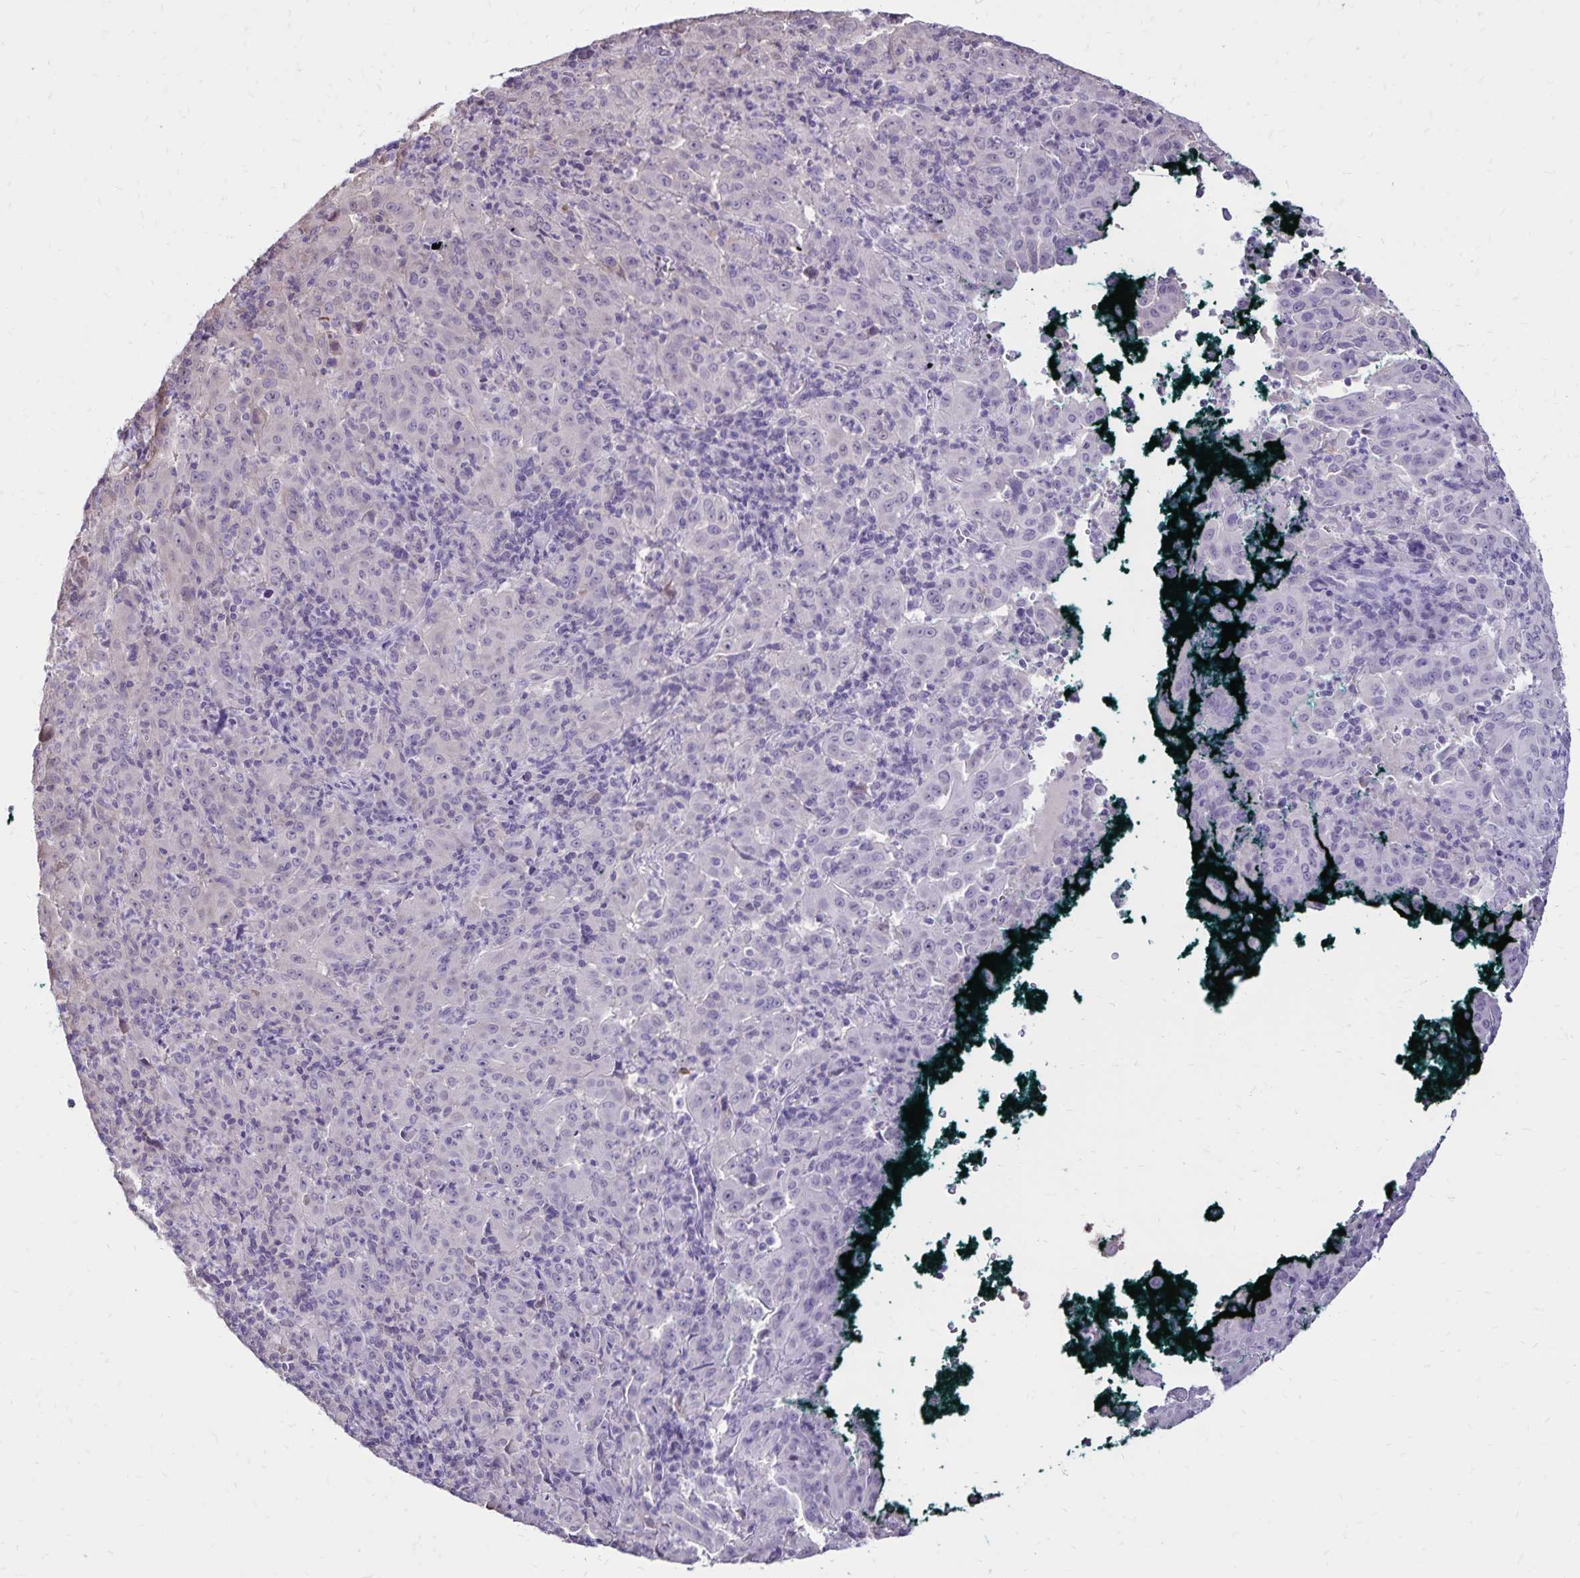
{"staining": {"intensity": "negative", "quantity": "none", "location": "none"}, "tissue": "pancreatic cancer", "cell_type": "Tumor cells", "image_type": "cancer", "snomed": [{"axis": "morphology", "description": "Adenocarcinoma, NOS"}, {"axis": "topography", "description": "Pancreas"}], "caption": "Human pancreatic cancer stained for a protein using IHC demonstrates no expression in tumor cells.", "gene": "SH3GL3", "patient": {"sex": "male", "age": 63}}